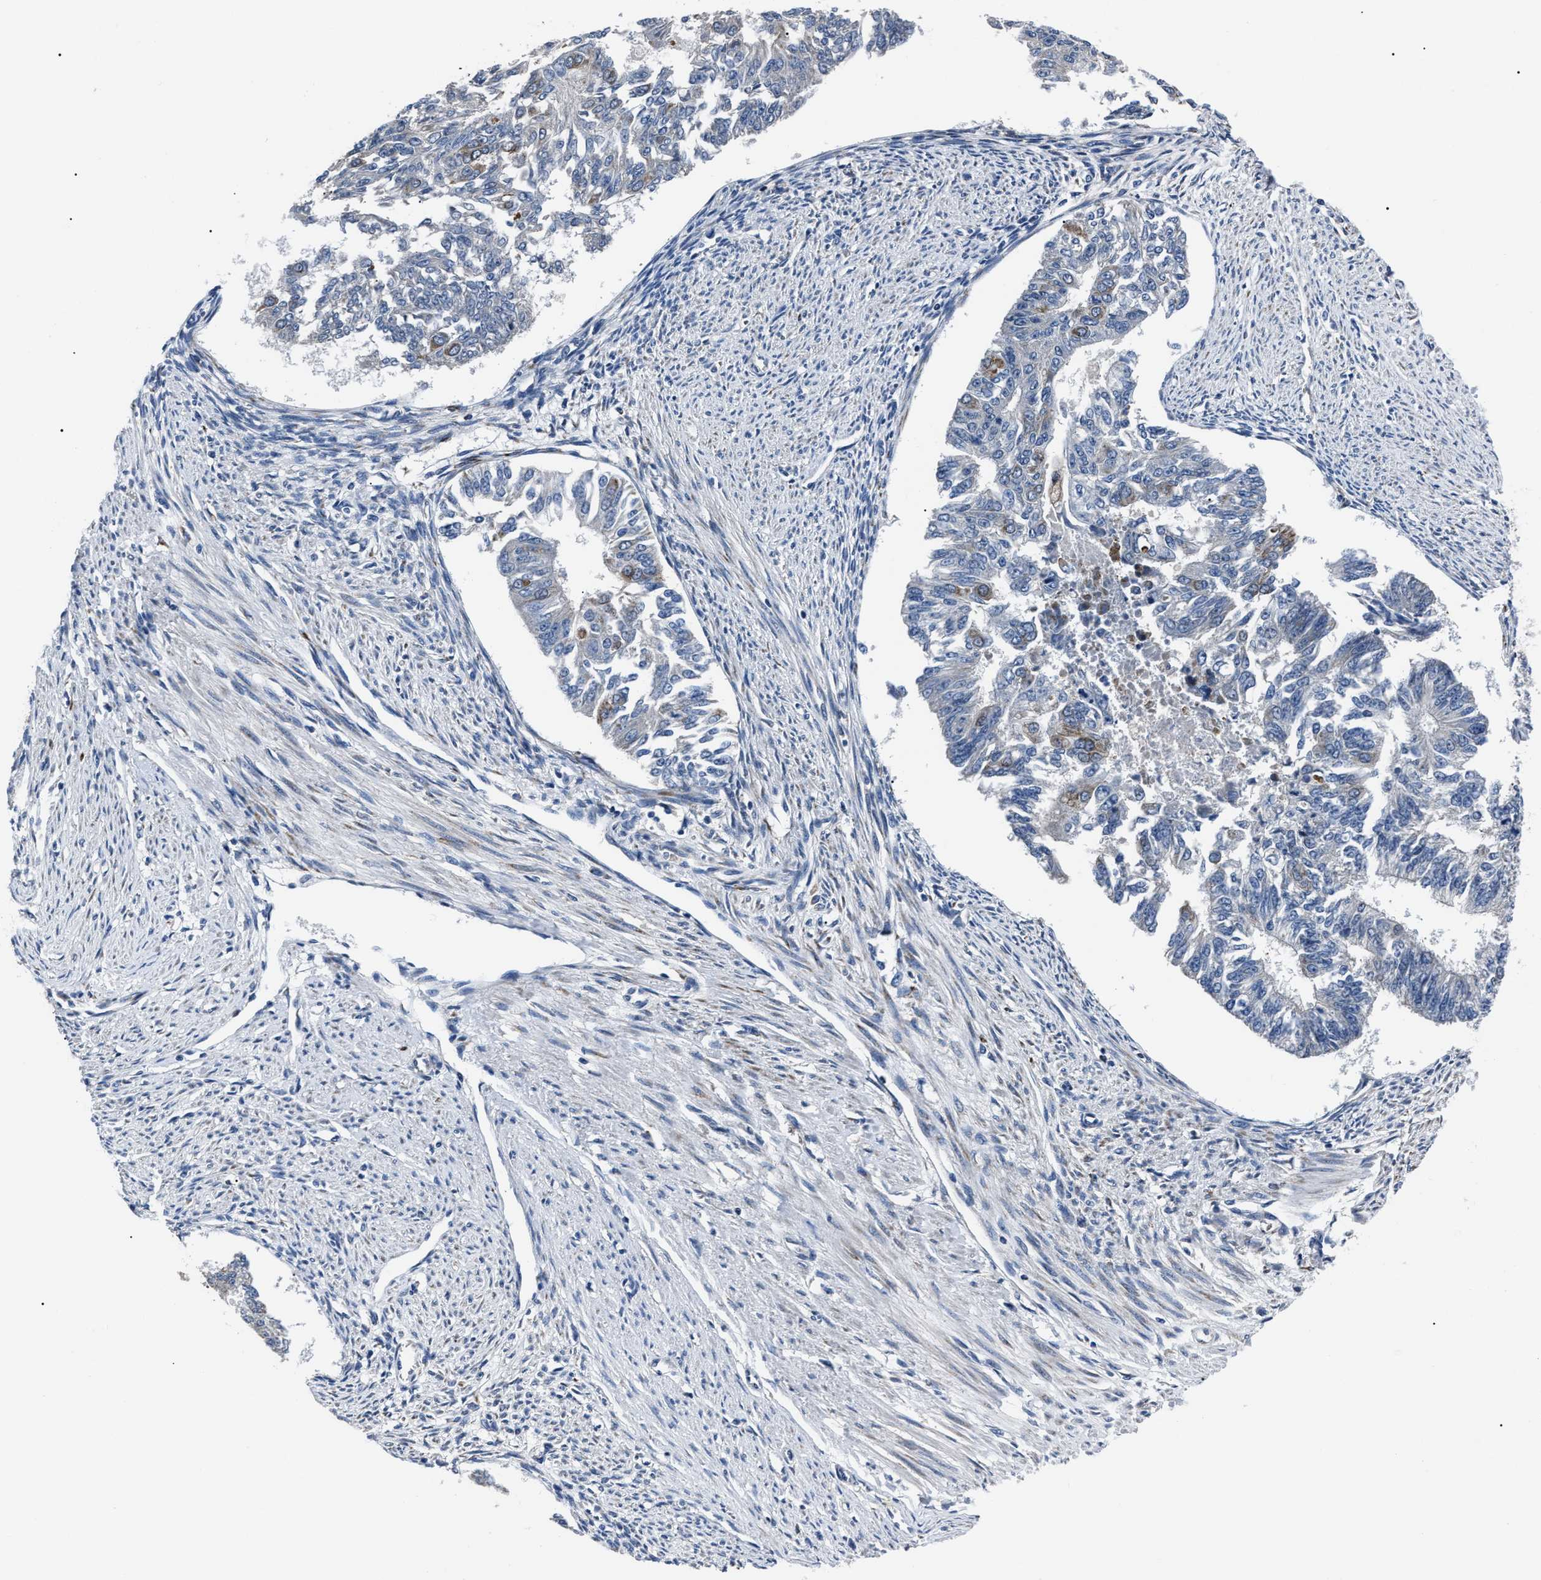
{"staining": {"intensity": "weak", "quantity": "<25%", "location": "cytoplasmic/membranous"}, "tissue": "endometrial cancer", "cell_type": "Tumor cells", "image_type": "cancer", "snomed": [{"axis": "morphology", "description": "Adenocarcinoma, NOS"}, {"axis": "topography", "description": "Endometrium"}], "caption": "A photomicrograph of endometrial adenocarcinoma stained for a protein demonstrates no brown staining in tumor cells.", "gene": "LRRC14", "patient": {"sex": "female", "age": 32}}